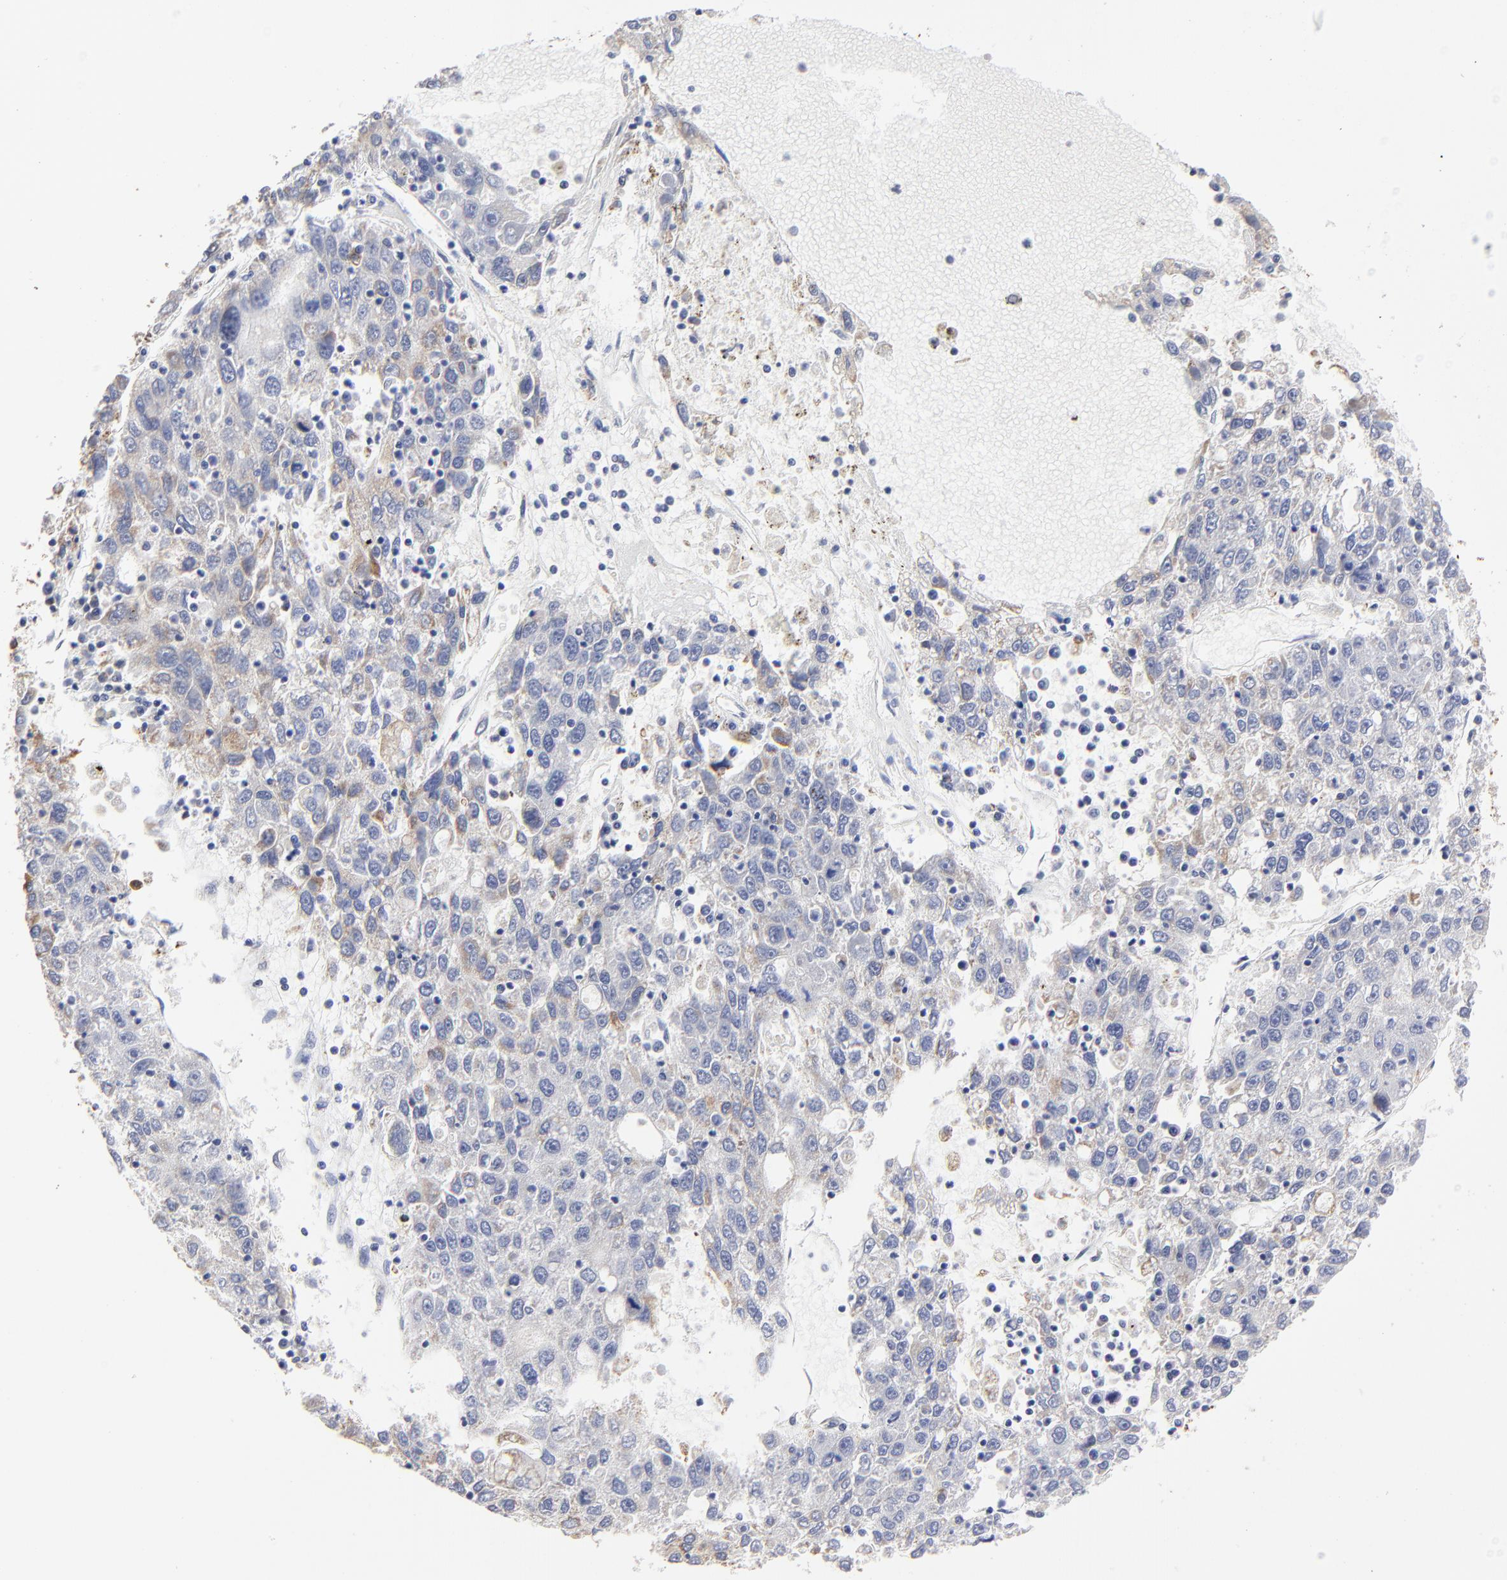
{"staining": {"intensity": "weak", "quantity": ">75%", "location": "cytoplasmic/membranous"}, "tissue": "liver cancer", "cell_type": "Tumor cells", "image_type": "cancer", "snomed": [{"axis": "morphology", "description": "Carcinoma, Hepatocellular, NOS"}, {"axis": "topography", "description": "Liver"}], "caption": "A photomicrograph of liver hepatocellular carcinoma stained for a protein reveals weak cytoplasmic/membranous brown staining in tumor cells.", "gene": "PINK1", "patient": {"sex": "male", "age": 49}}